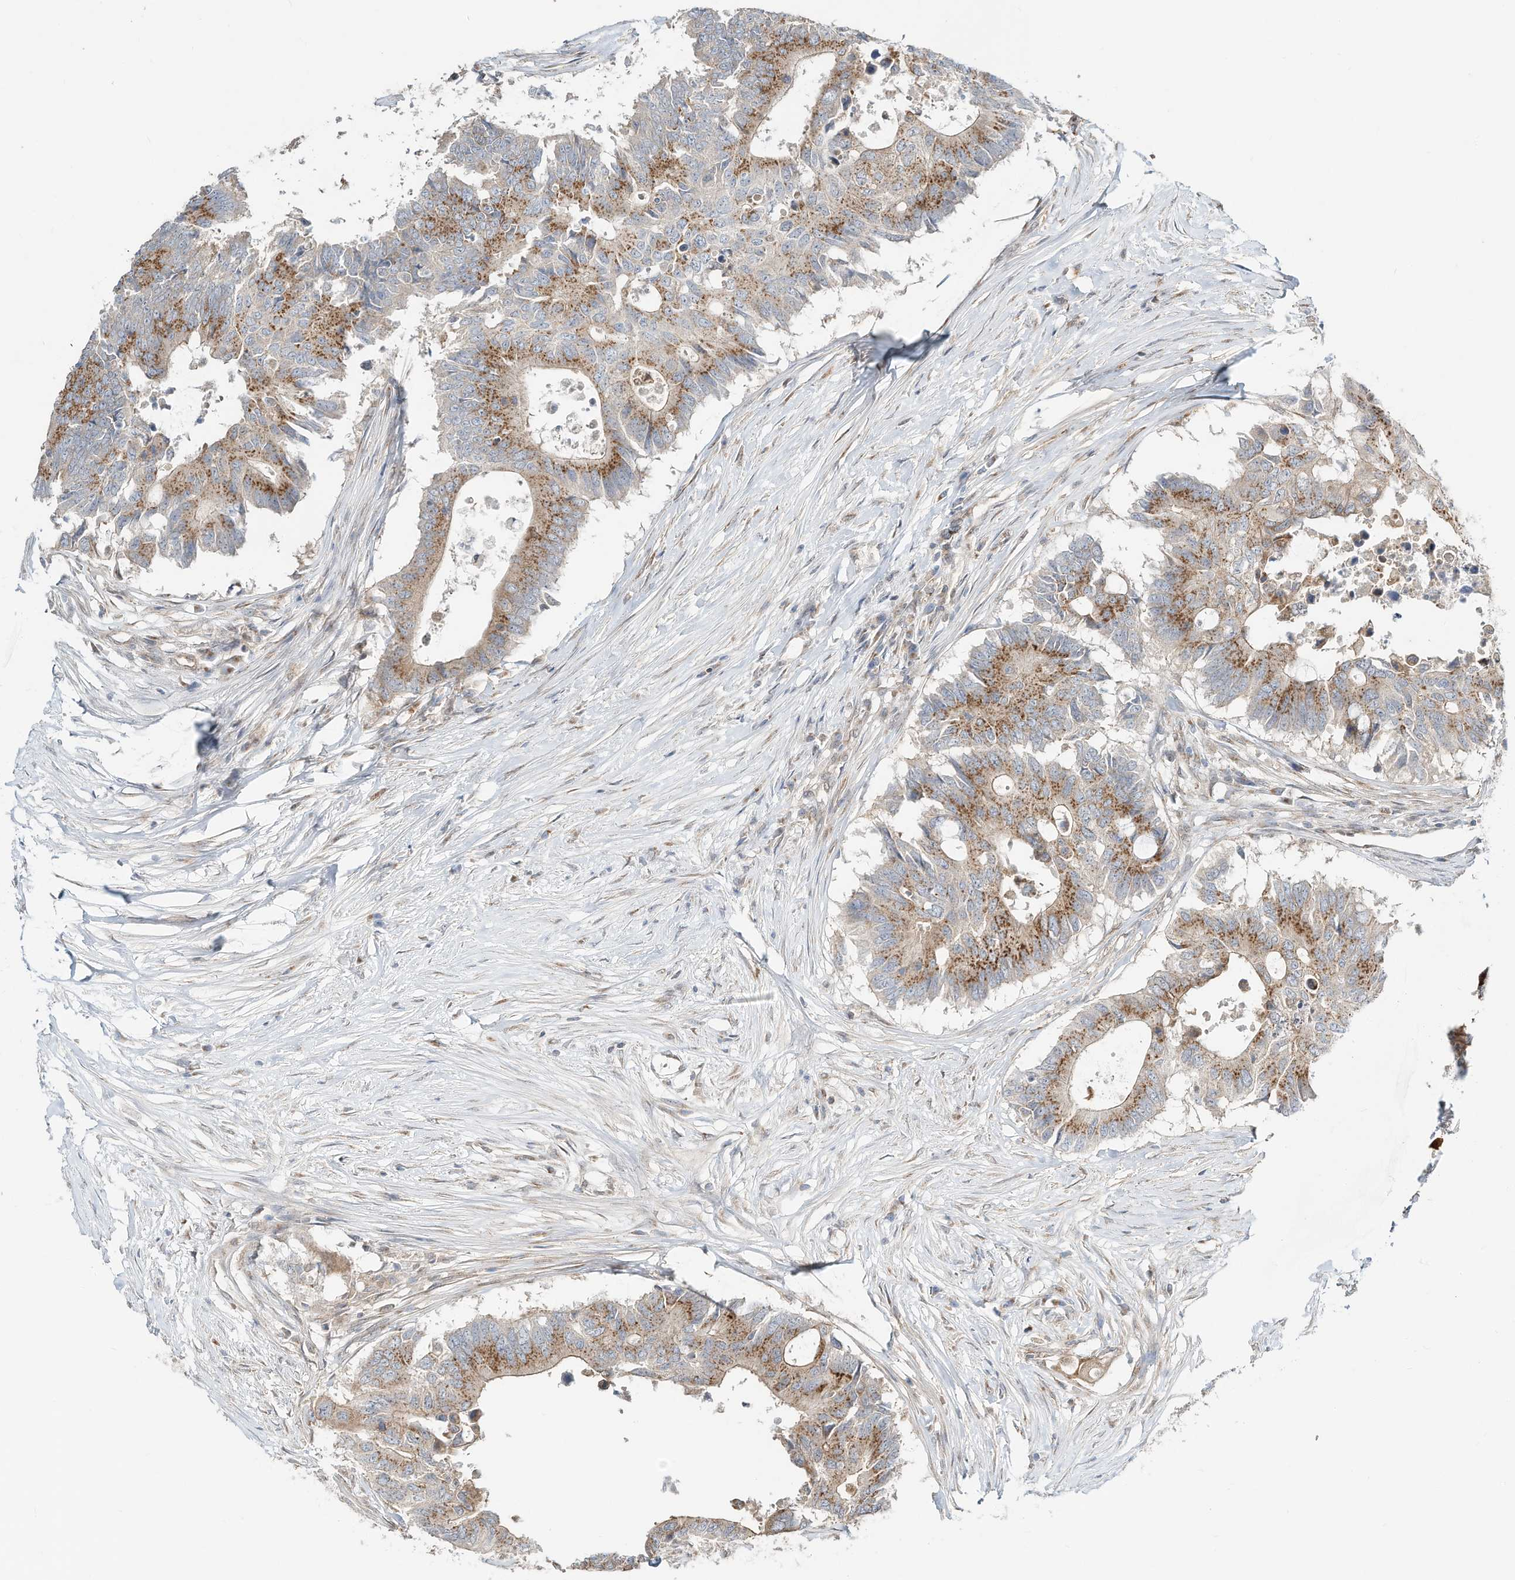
{"staining": {"intensity": "moderate", "quantity": ">75%", "location": "cytoplasmic/membranous"}, "tissue": "colorectal cancer", "cell_type": "Tumor cells", "image_type": "cancer", "snomed": [{"axis": "morphology", "description": "Adenocarcinoma, NOS"}, {"axis": "topography", "description": "Colon"}], "caption": "Protein staining of colorectal cancer tissue displays moderate cytoplasmic/membranous positivity in about >75% of tumor cells.", "gene": "CUX1", "patient": {"sex": "male", "age": 71}}